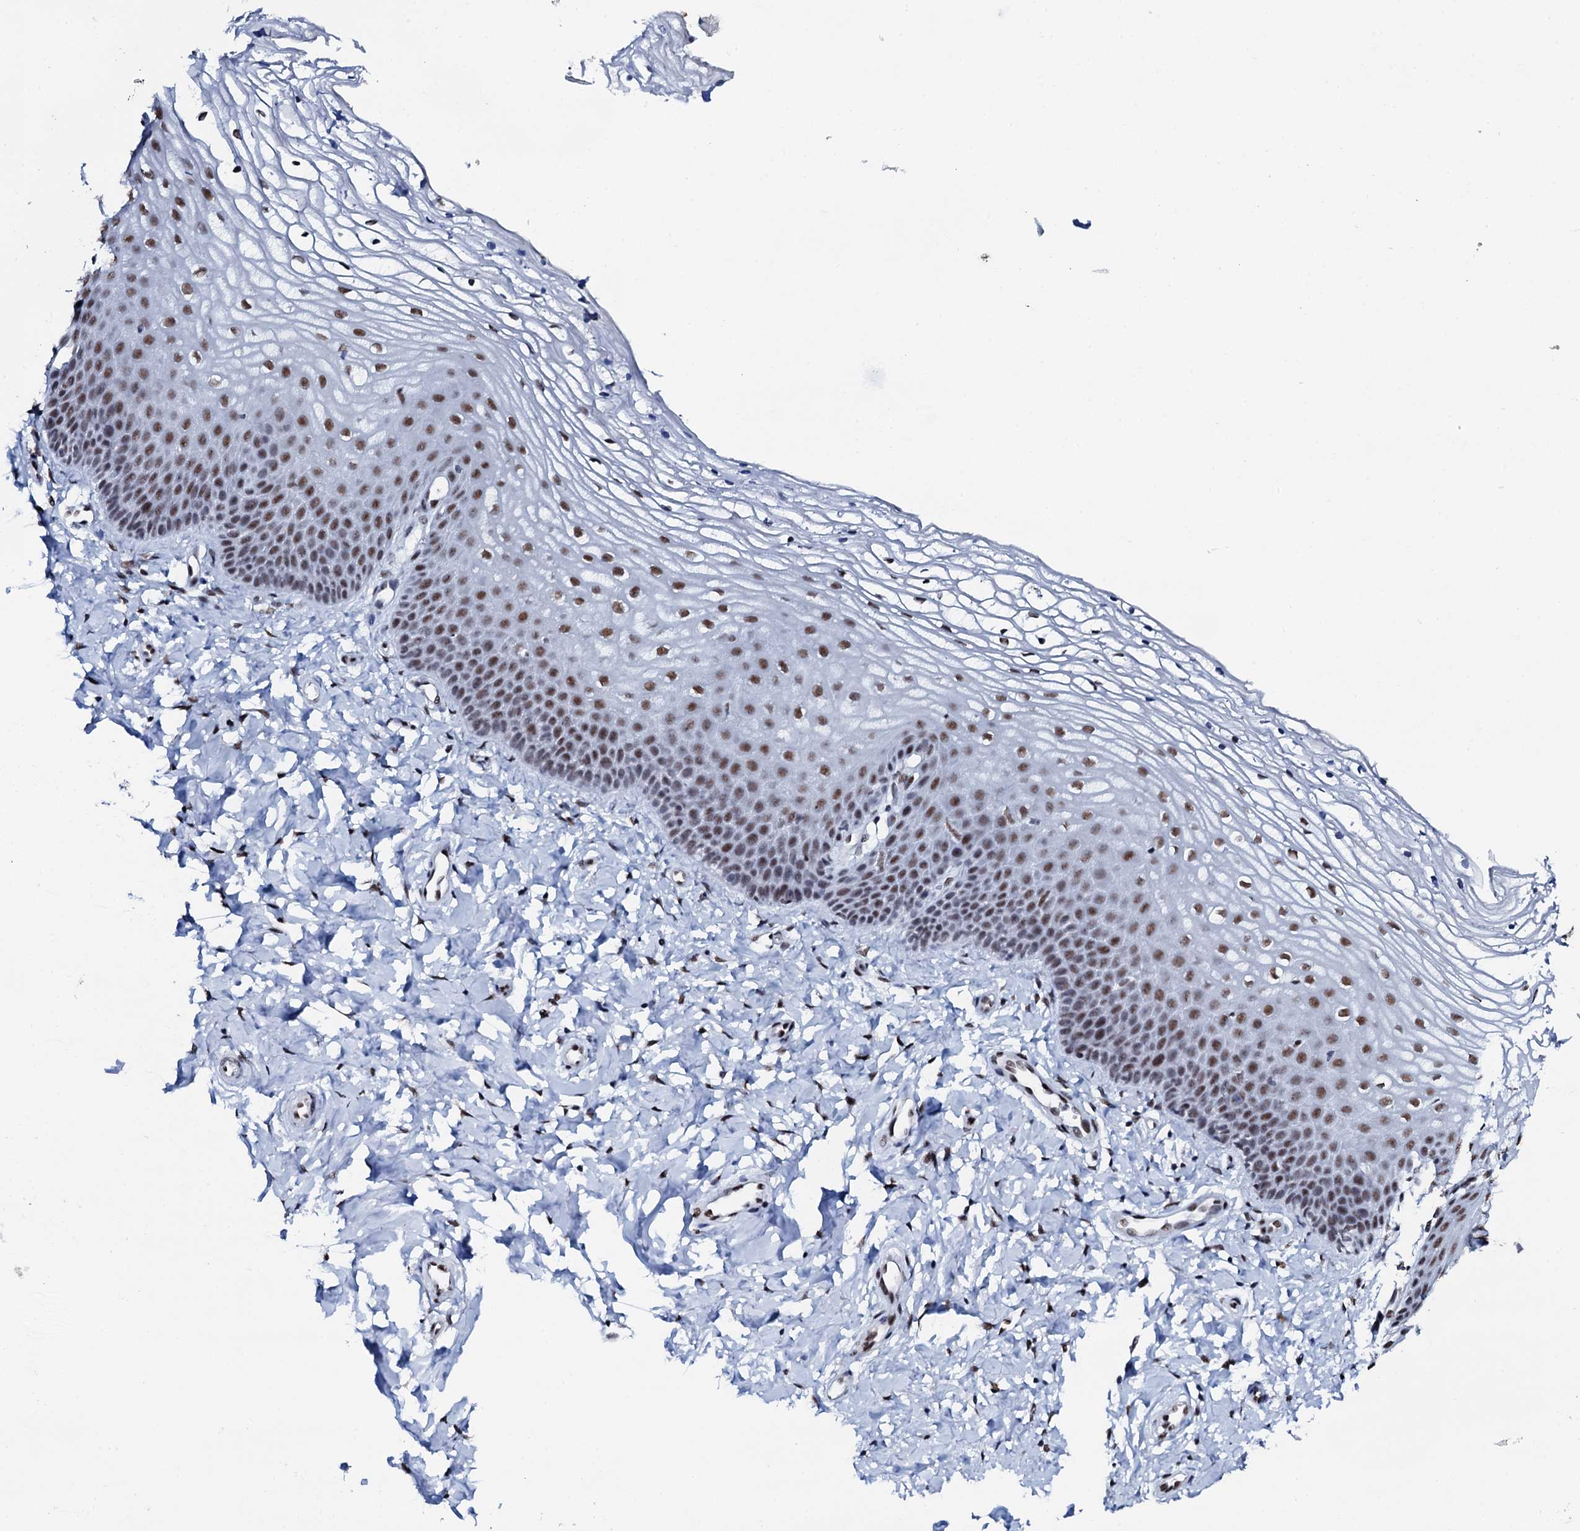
{"staining": {"intensity": "strong", "quantity": ">75%", "location": "nuclear"}, "tissue": "vagina", "cell_type": "Squamous epithelial cells", "image_type": "normal", "snomed": [{"axis": "morphology", "description": "Normal tissue, NOS"}, {"axis": "topography", "description": "Vagina"}, {"axis": "topography", "description": "Cervix"}], "caption": "Unremarkable vagina demonstrates strong nuclear staining in about >75% of squamous epithelial cells.", "gene": "NKAPD1", "patient": {"sex": "female", "age": 40}}